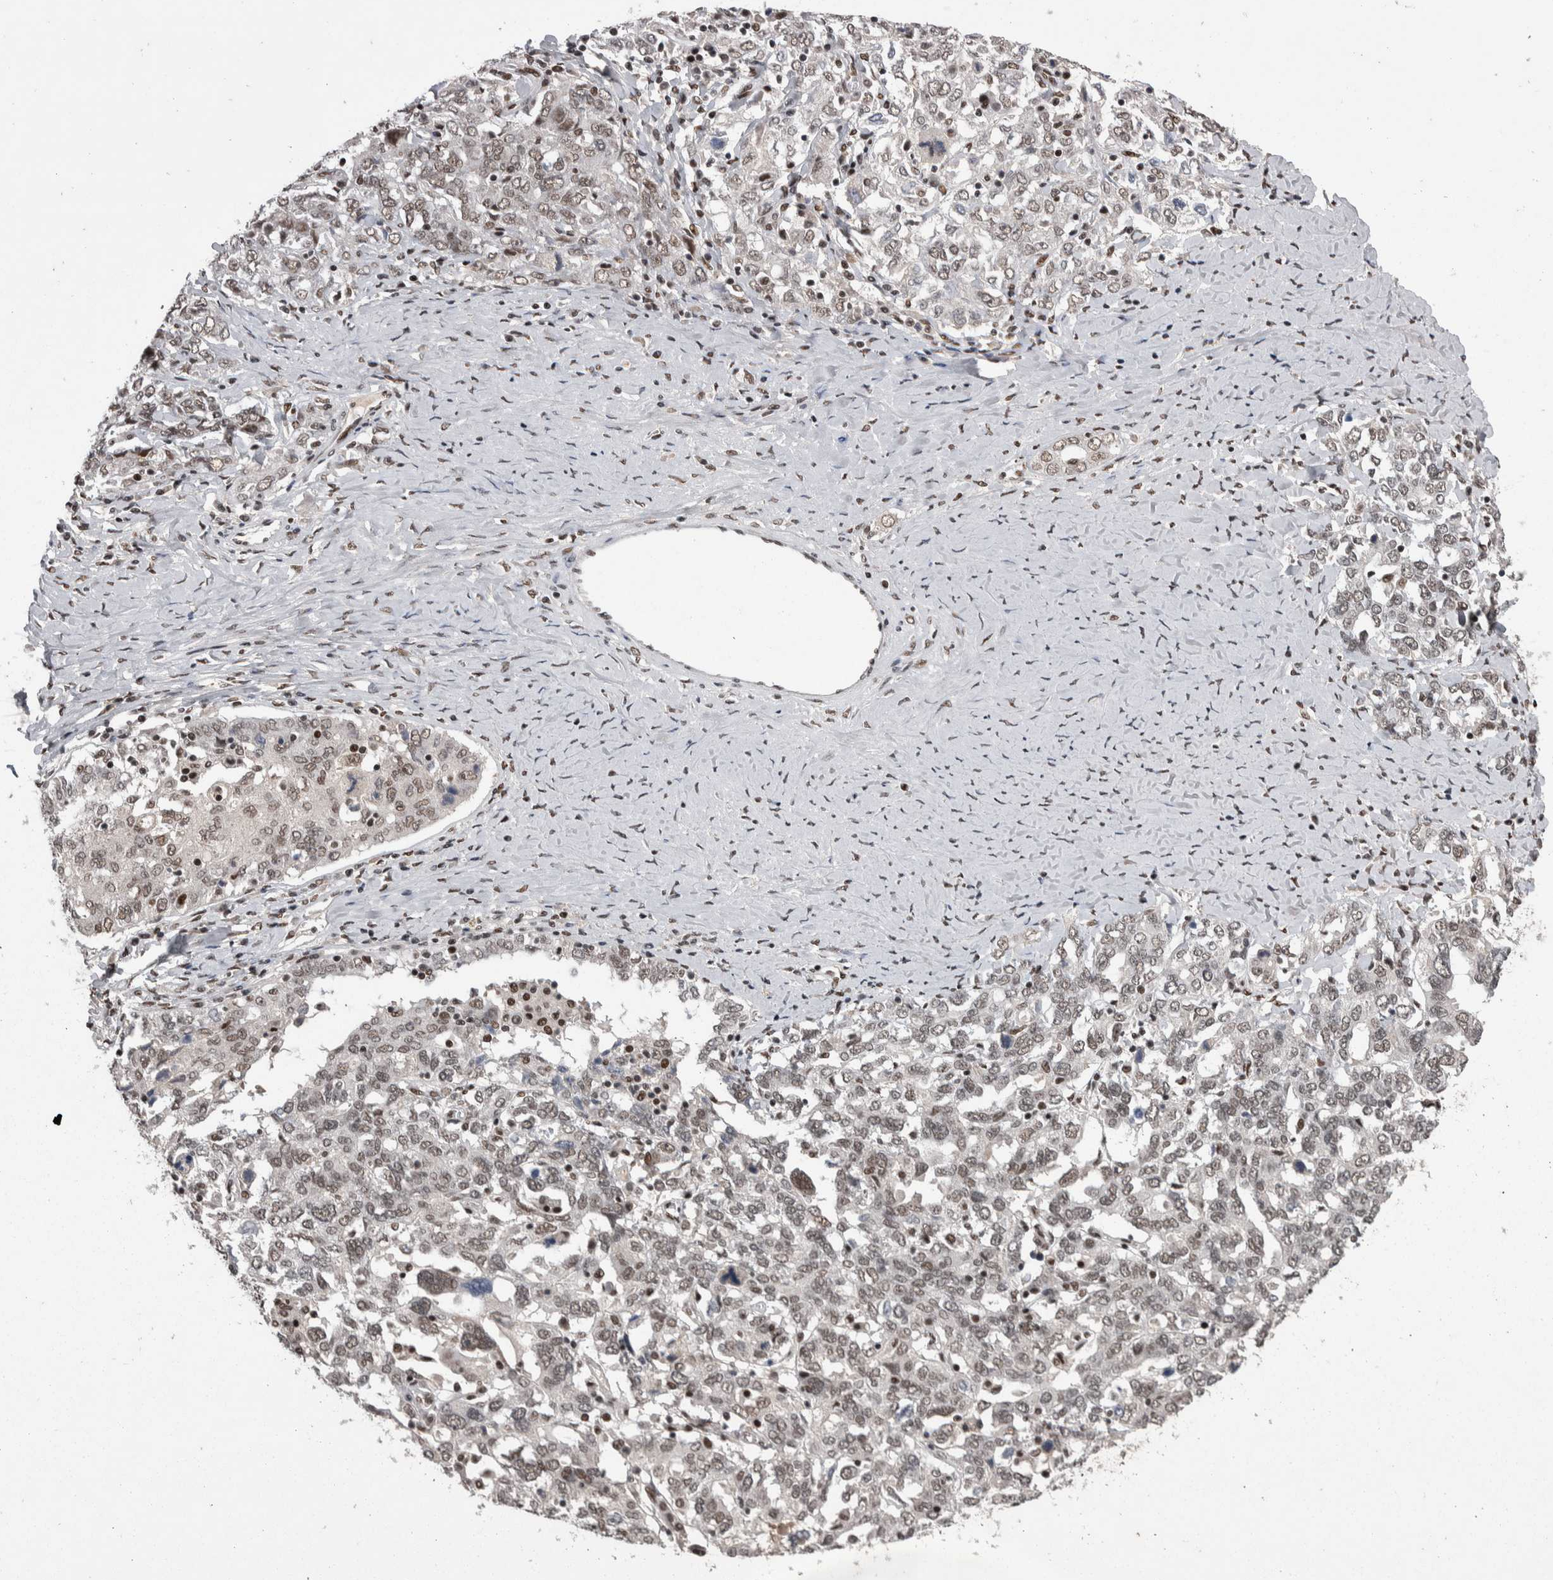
{"staining": {"intensity": "weak", "quantity": ">75%", "location": "nuclear"}, "tissue": "ovarian cancer", "cell_type": "Tumor cells", "image_type": "cancer", "snomed": [{"axis": "morphology", "description": "Carcinoma, endometroid"}, {"axis": "topography", "description": "Ovary"}], "caption": "A brown stain labels weak nuclear expression of a protein in endometroid carcinoma (ovarian) tumor cells.", "gene": "DMTF1", "patient": {"sex": "female", "age": 62}}